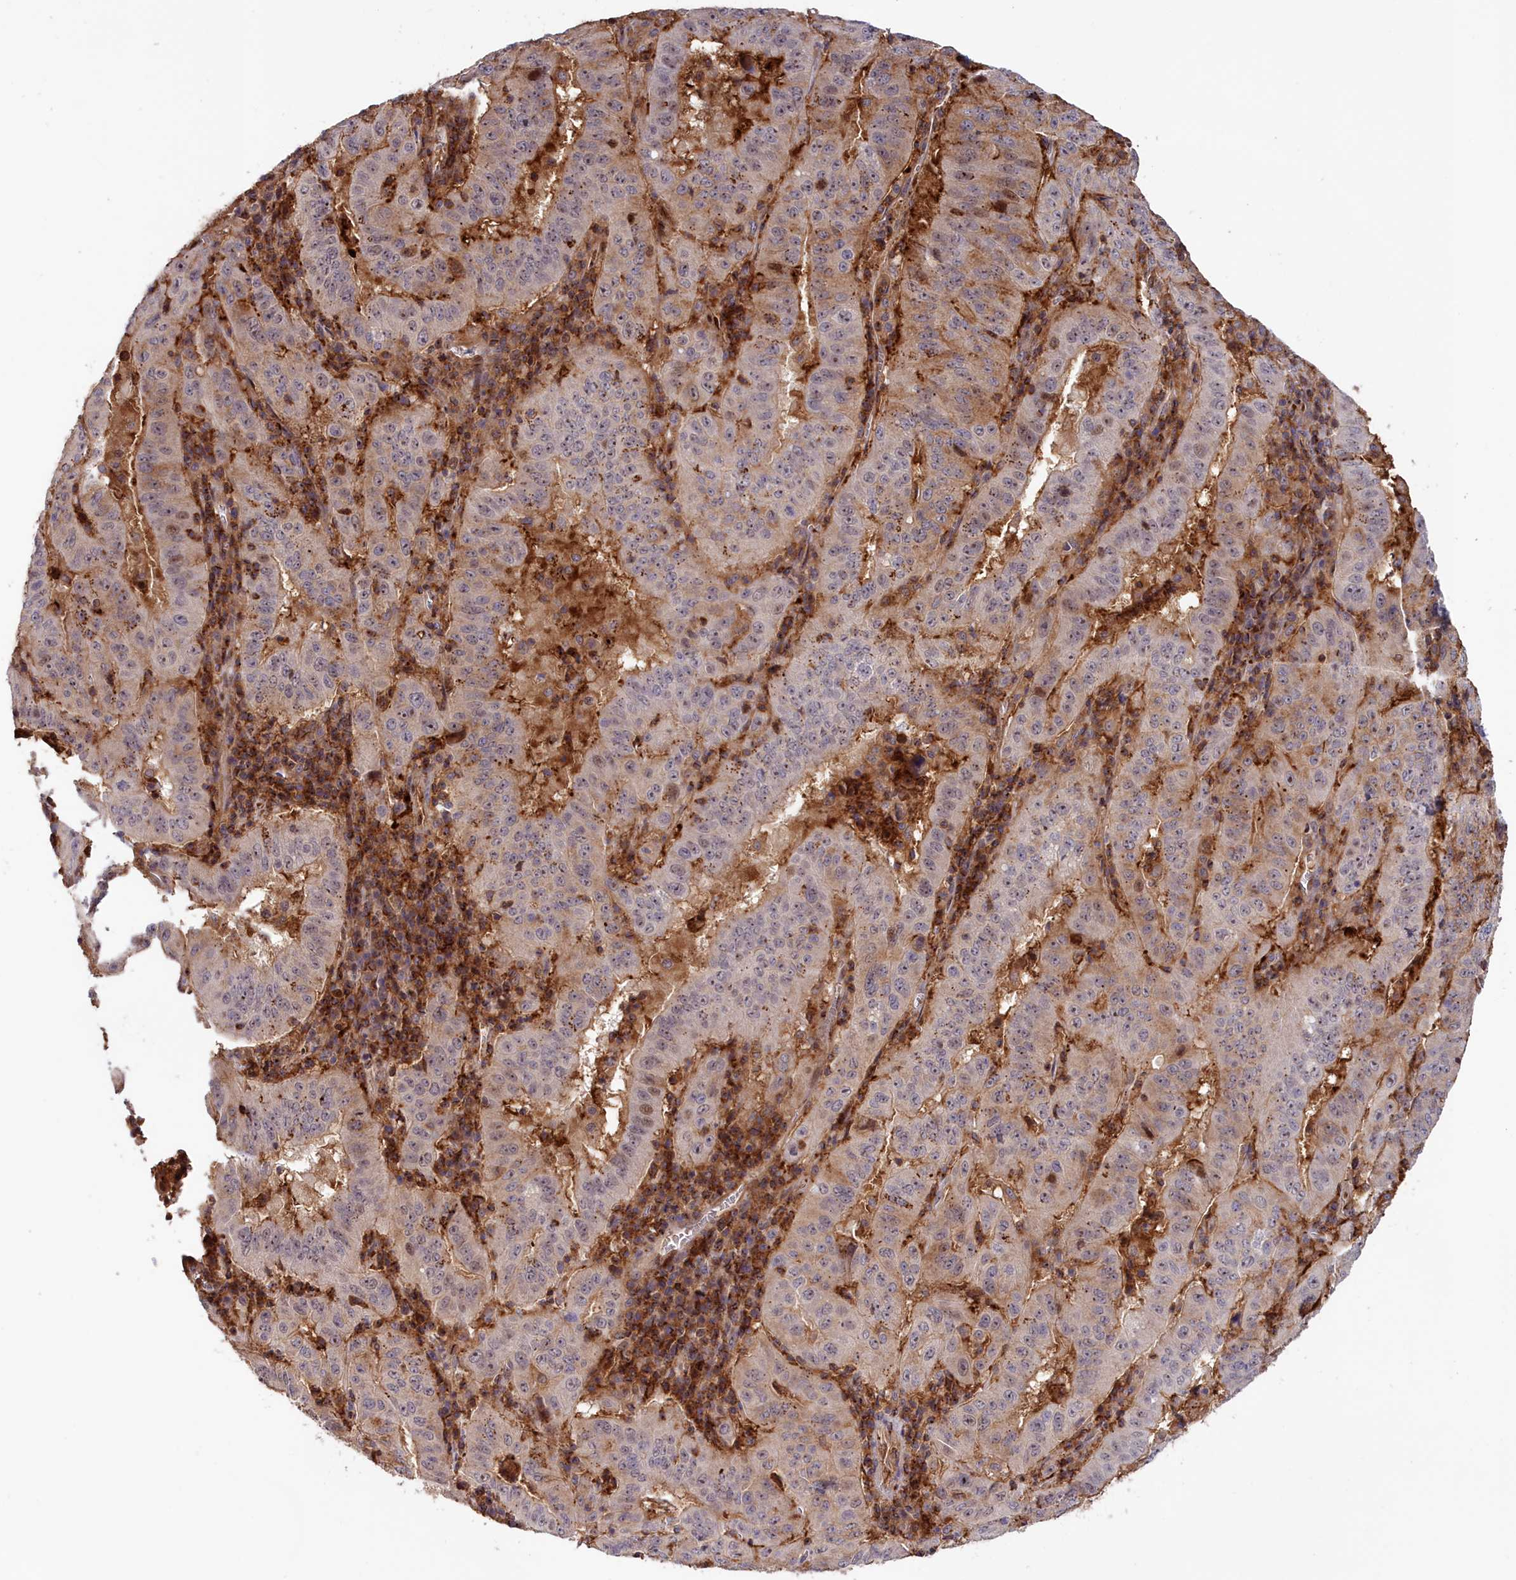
{"staining": {"intensity": "weak", "quantity": "<25%", "location": "nuclear"}, "tissue": "pancreatic cancer", "cell_type": "Tumor cells", "image_type": "cancer", "snomed": [{"axis": "morphology", "description": "Adenocarcinoma, NOS"}, {"axis": "topography", "description": "Pancreas"}], "caption": "Pancreatic cancer (adenocarcinoma) was stained to show a protein in brown. There is no significant expression in tumor cells. (Brightfield microscopy of DAB immunohistochemistry (IHC) at high magnification).", "gene": "NEURL4", "patient": {"sex": "male", "age": 63}}